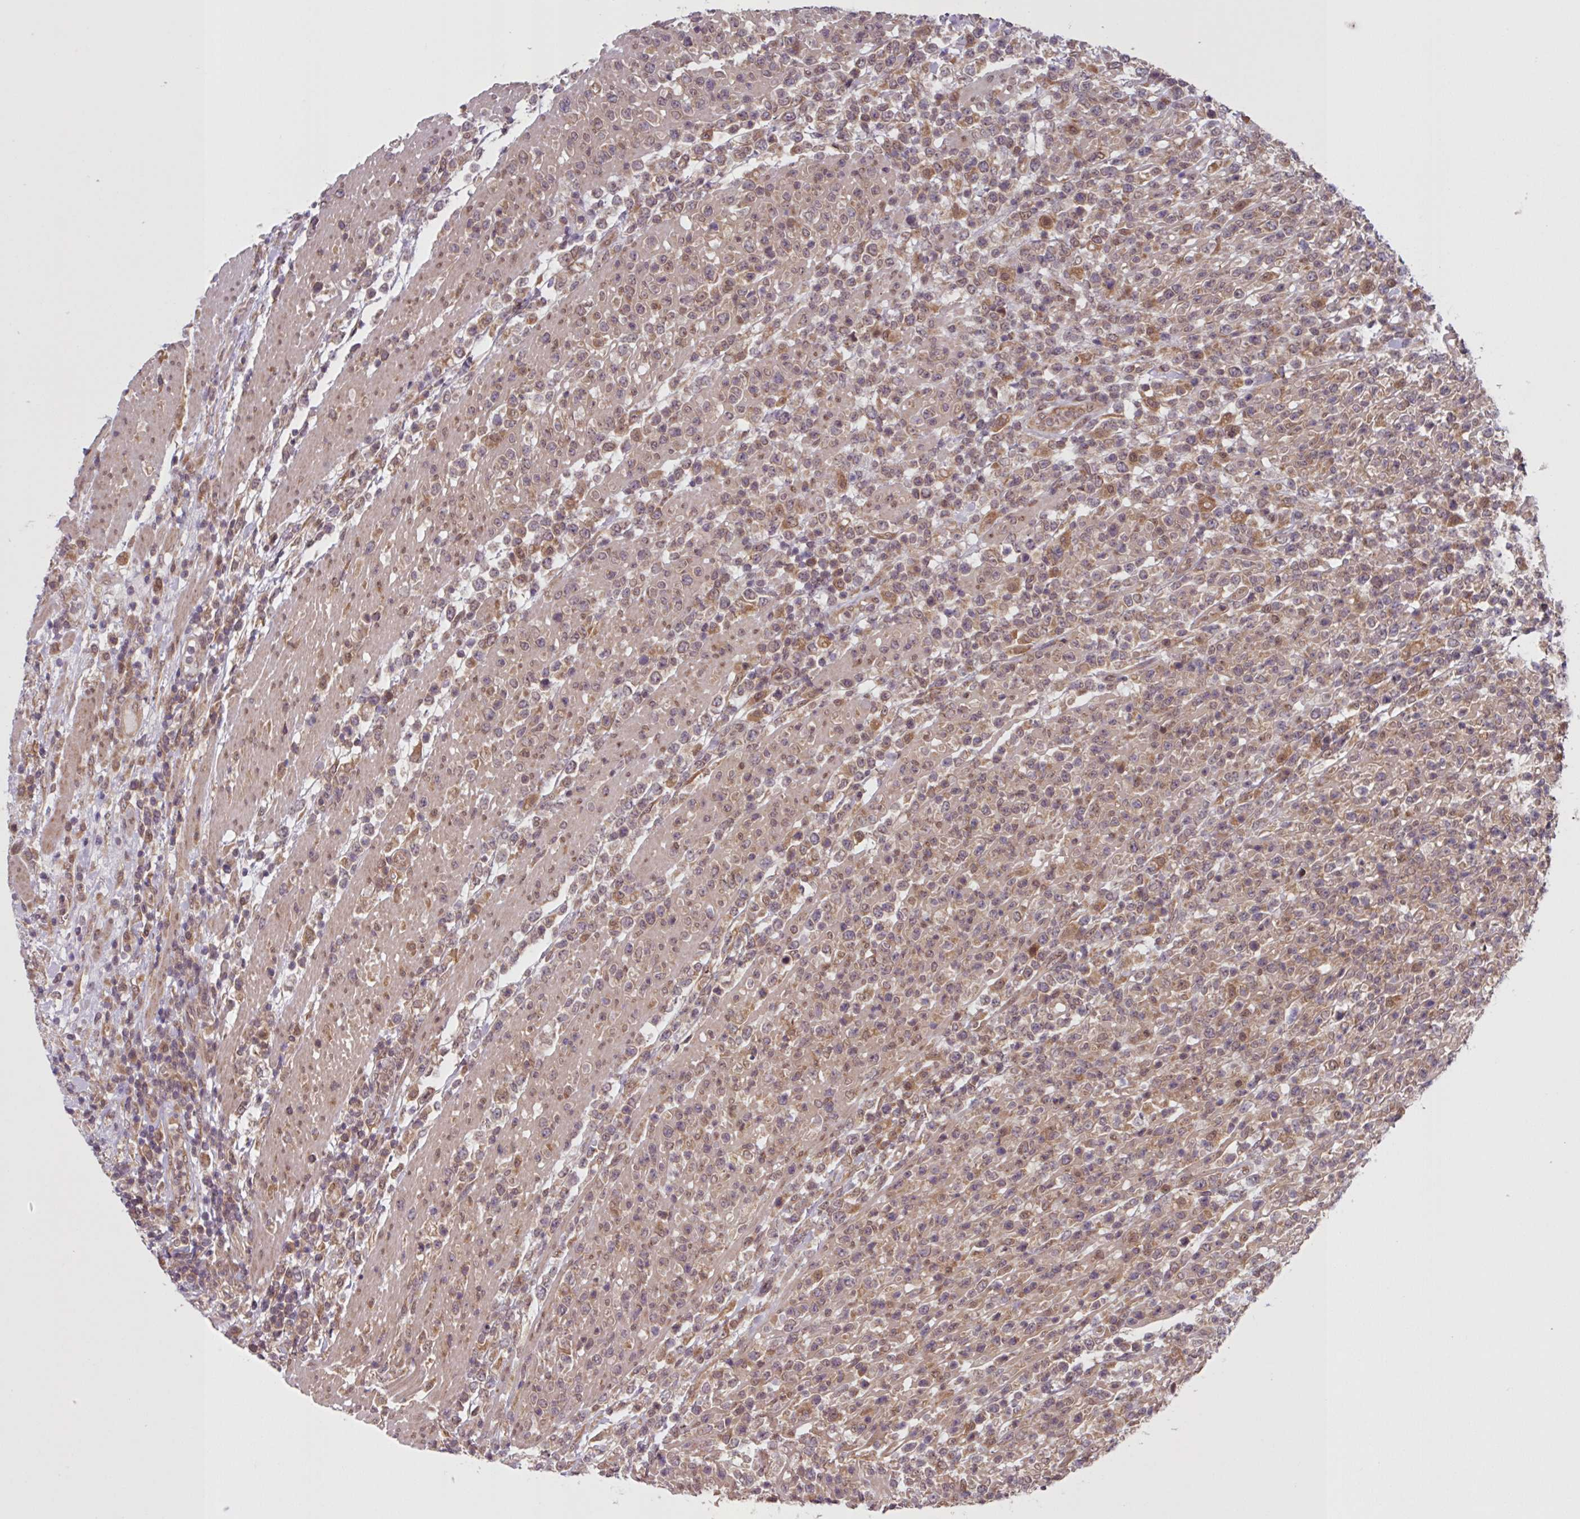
{"staining": {"intensity": "moderate", "quantity": "25%-75%", "location": "cytoplasmic/membranous"}, "tissue": "lymphoma", "cell_type": "Tumor cells", "image_type": "cancer", "snomed": [{"axis": "morphology", "description": "Malignant lymphoma, non-Hodgkin's type, High grade"}, {"axis": "topography", "description": "Colon"}], "caption": "This is an image of immunohistochemistry (IHC) staining of high-grade malignant lymphoma, non-Hodgkin's type, which shows moderate positivity in the cytoplasmic/membranous of tumor cells.", "gene": "CAMLG", "patient": {"sex": "female", "age": 53}}